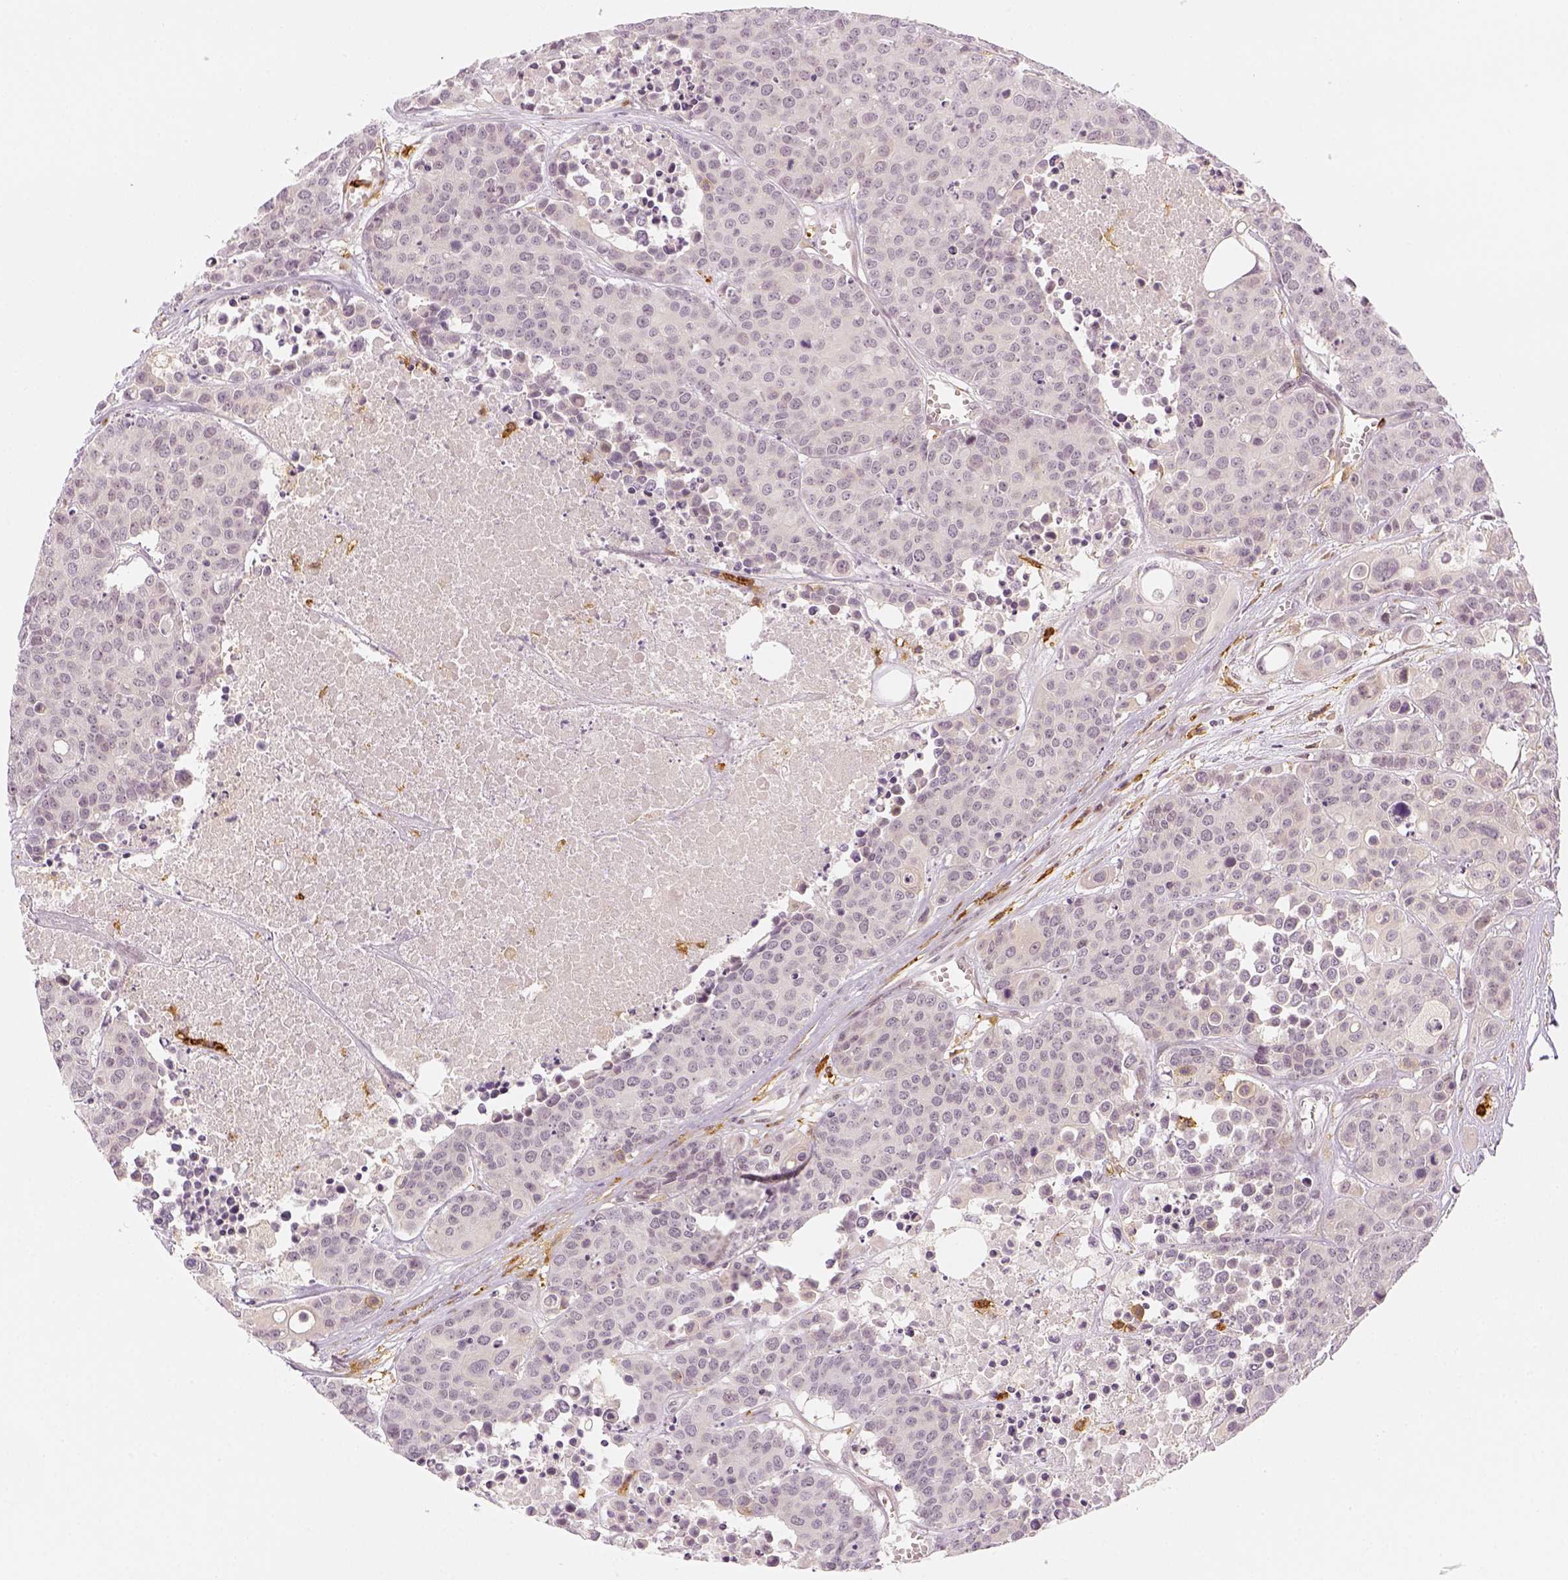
{"staining": {"intensity": "negative", "quantity": "none", "location": "none"}, "tissue": "carcinoid", "cell_type": "Tumor cells", "image_type": "cancer", "snomed": [{"axis": "morphology", "description": "Carcinoid, malignant, NOS"}, {"axis": "topography", "description": "Colon"}], "caption": "Carcinoid (malignant) was stained to show a protein in brown. There is no significant positivity in tumor cells. (Immunohistochemistry (ihc), brightfield microscopy, high magnification).", "gene": "CD14", "patient": {"sex": "male", "age": 81}}